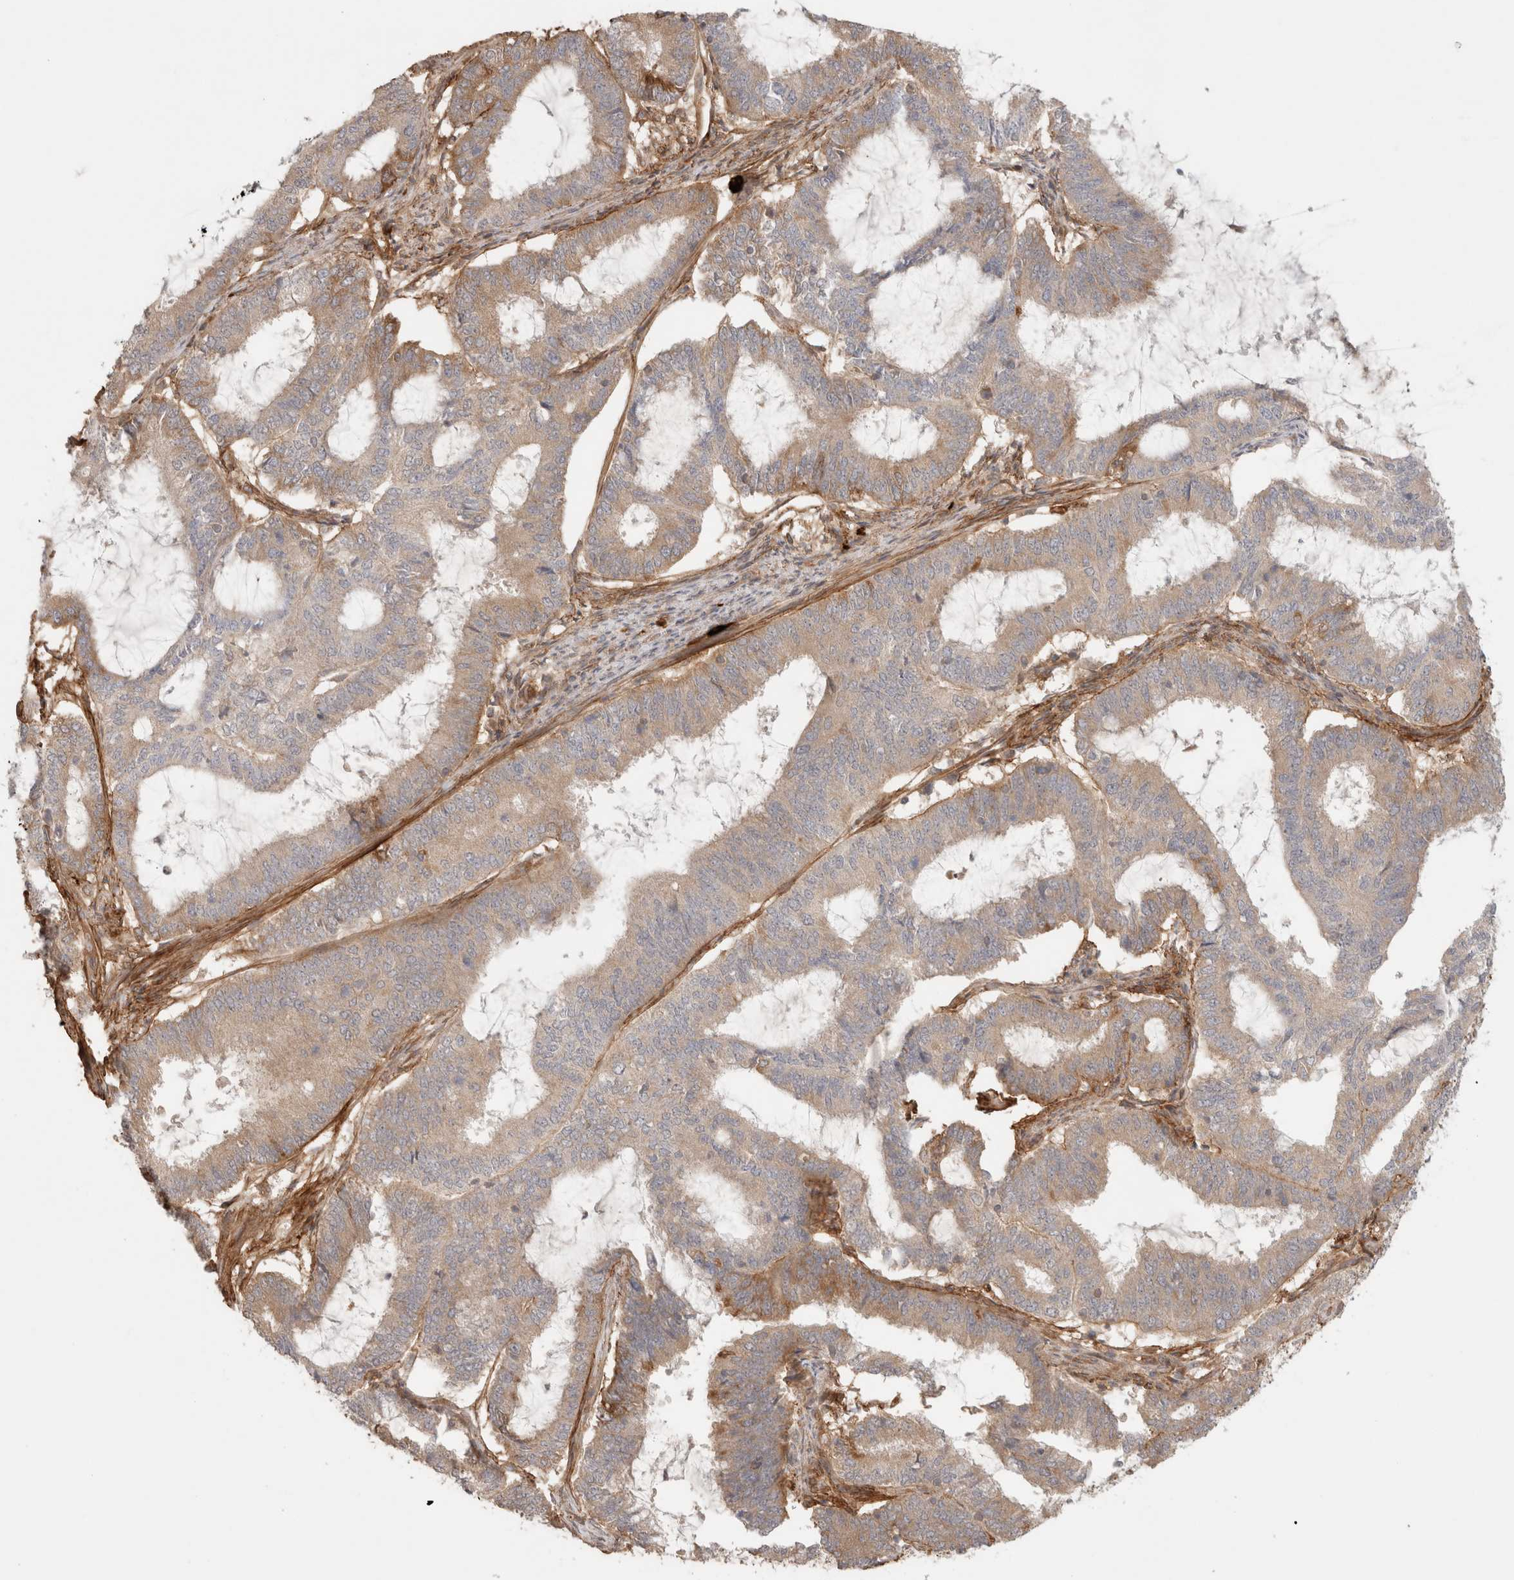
{"staining": {"intensity": "moderate", "quantity": "25%-75%", "location": "cytoplasmic/membranous"}, "tissue": "endometrial cancer", "cell_type": "Tumor cells", "image_type": "cancer", "snomed": [{"axis": "morphology", "description": "Adenocarcinoma, NOS"}, {"axis": "topography", "description": "Endometrium"}], "caption": "Moderate cytoplasmic/membranous protein expression is seen in approximately 25%-75% of tumor cells in adenocarcinoma (endometrial).", "gene": "HSPG2", "patient": {"sex": "female", "age": 51}}